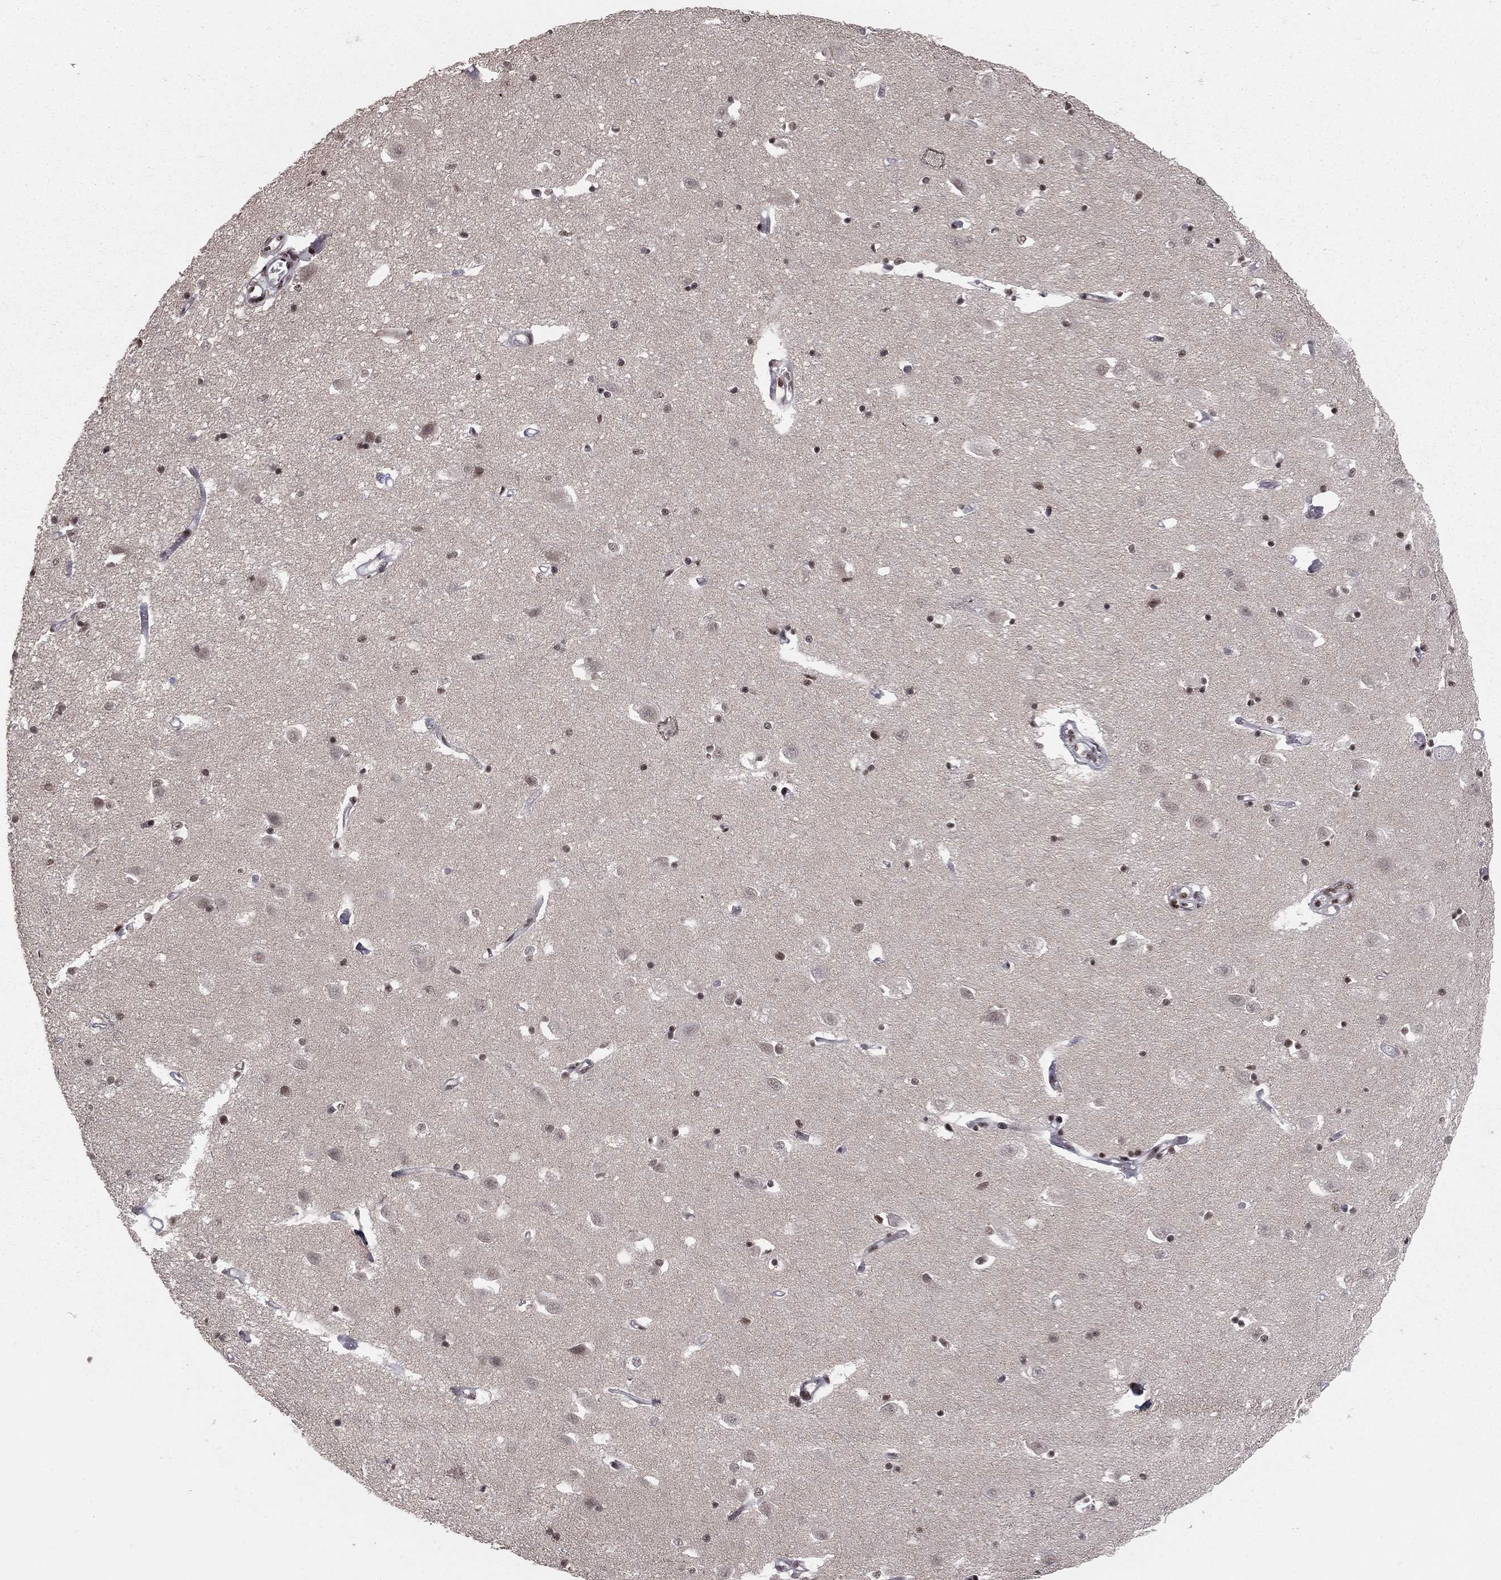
{"staining": {"intensity": "weak", "quantity": "<25%", "location": "nuclear"}, "tissue": "hippocampus", "cell_type": "Glial cells", "image_type": "normal", "snomed": [{"axis": "morphology", "description": "Normal tissue, NOS"}, {"axis": "topography", "description": "Lateral ventricle wall"}, {"axis": "topography", "description": "Hippocampus"}], "caption": "Immunohistochemistry micrograph of unremarkable human hippocampus stained for a protein (brown), which shows no expression in glial cells. (DAB (3,3'-diaminobenzidine) immunohistochemistry (IHC) with hematoxylin counter stain).", "gene": "NFYB", "patient": {"sex": "female", "age": 63}}